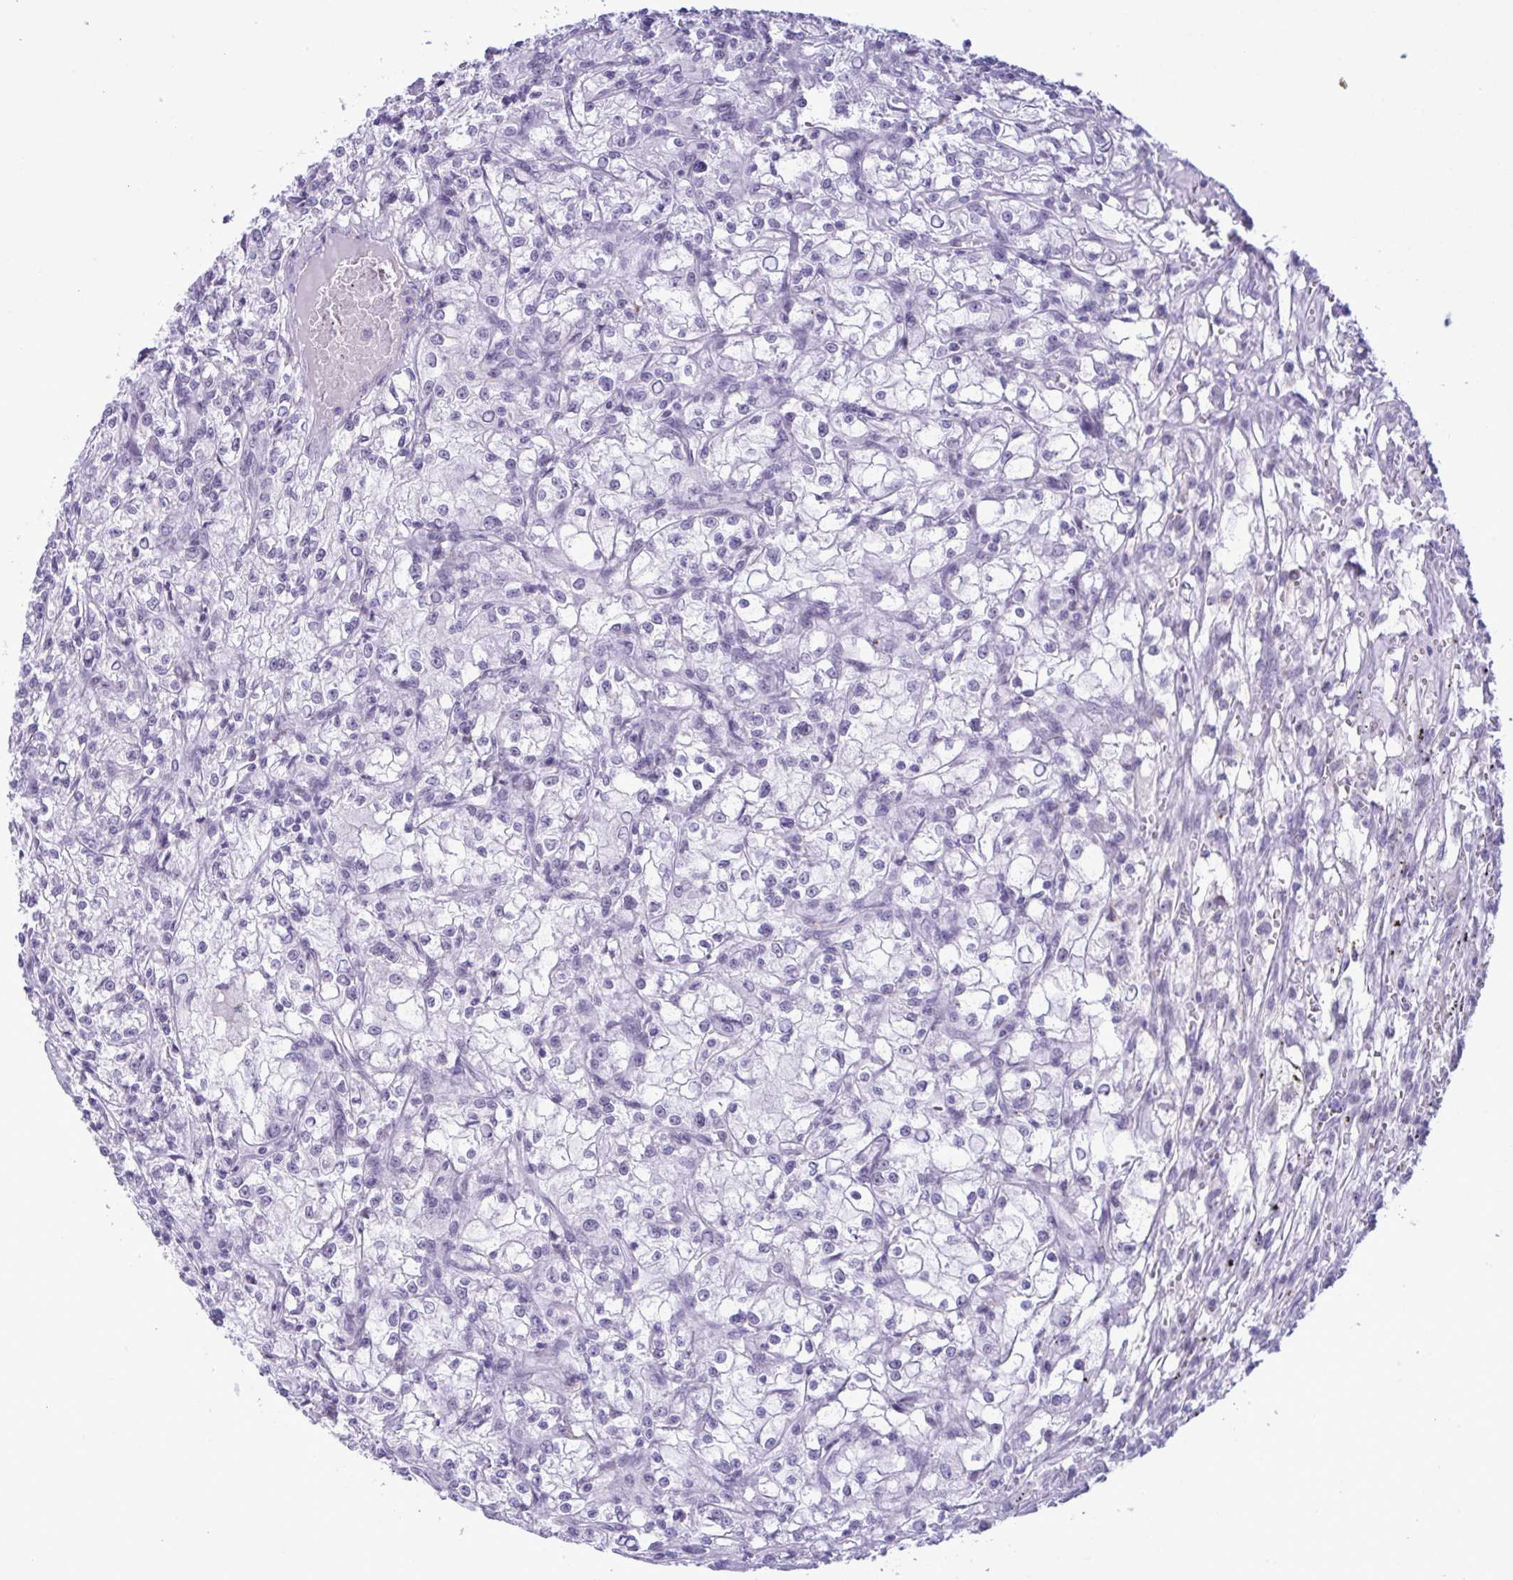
{"staining": {"intensity": "negative", "quantity": "none", "location": "none"}, "tissue": "renal cancer", "cell_type": "Tumor cells", "image_type": "cancer", "snomed": [{"axis": "morphology", "description": "Adenocarcinoma, NOS"}, {"axis": "topography", "description": "Kidney"}], "caption": "Image shows no protein expression in tumor cells of adenocarcinoma (renal) tissue.", "gene": "ELN", "patient": {"sex": "female", "age": 59}}